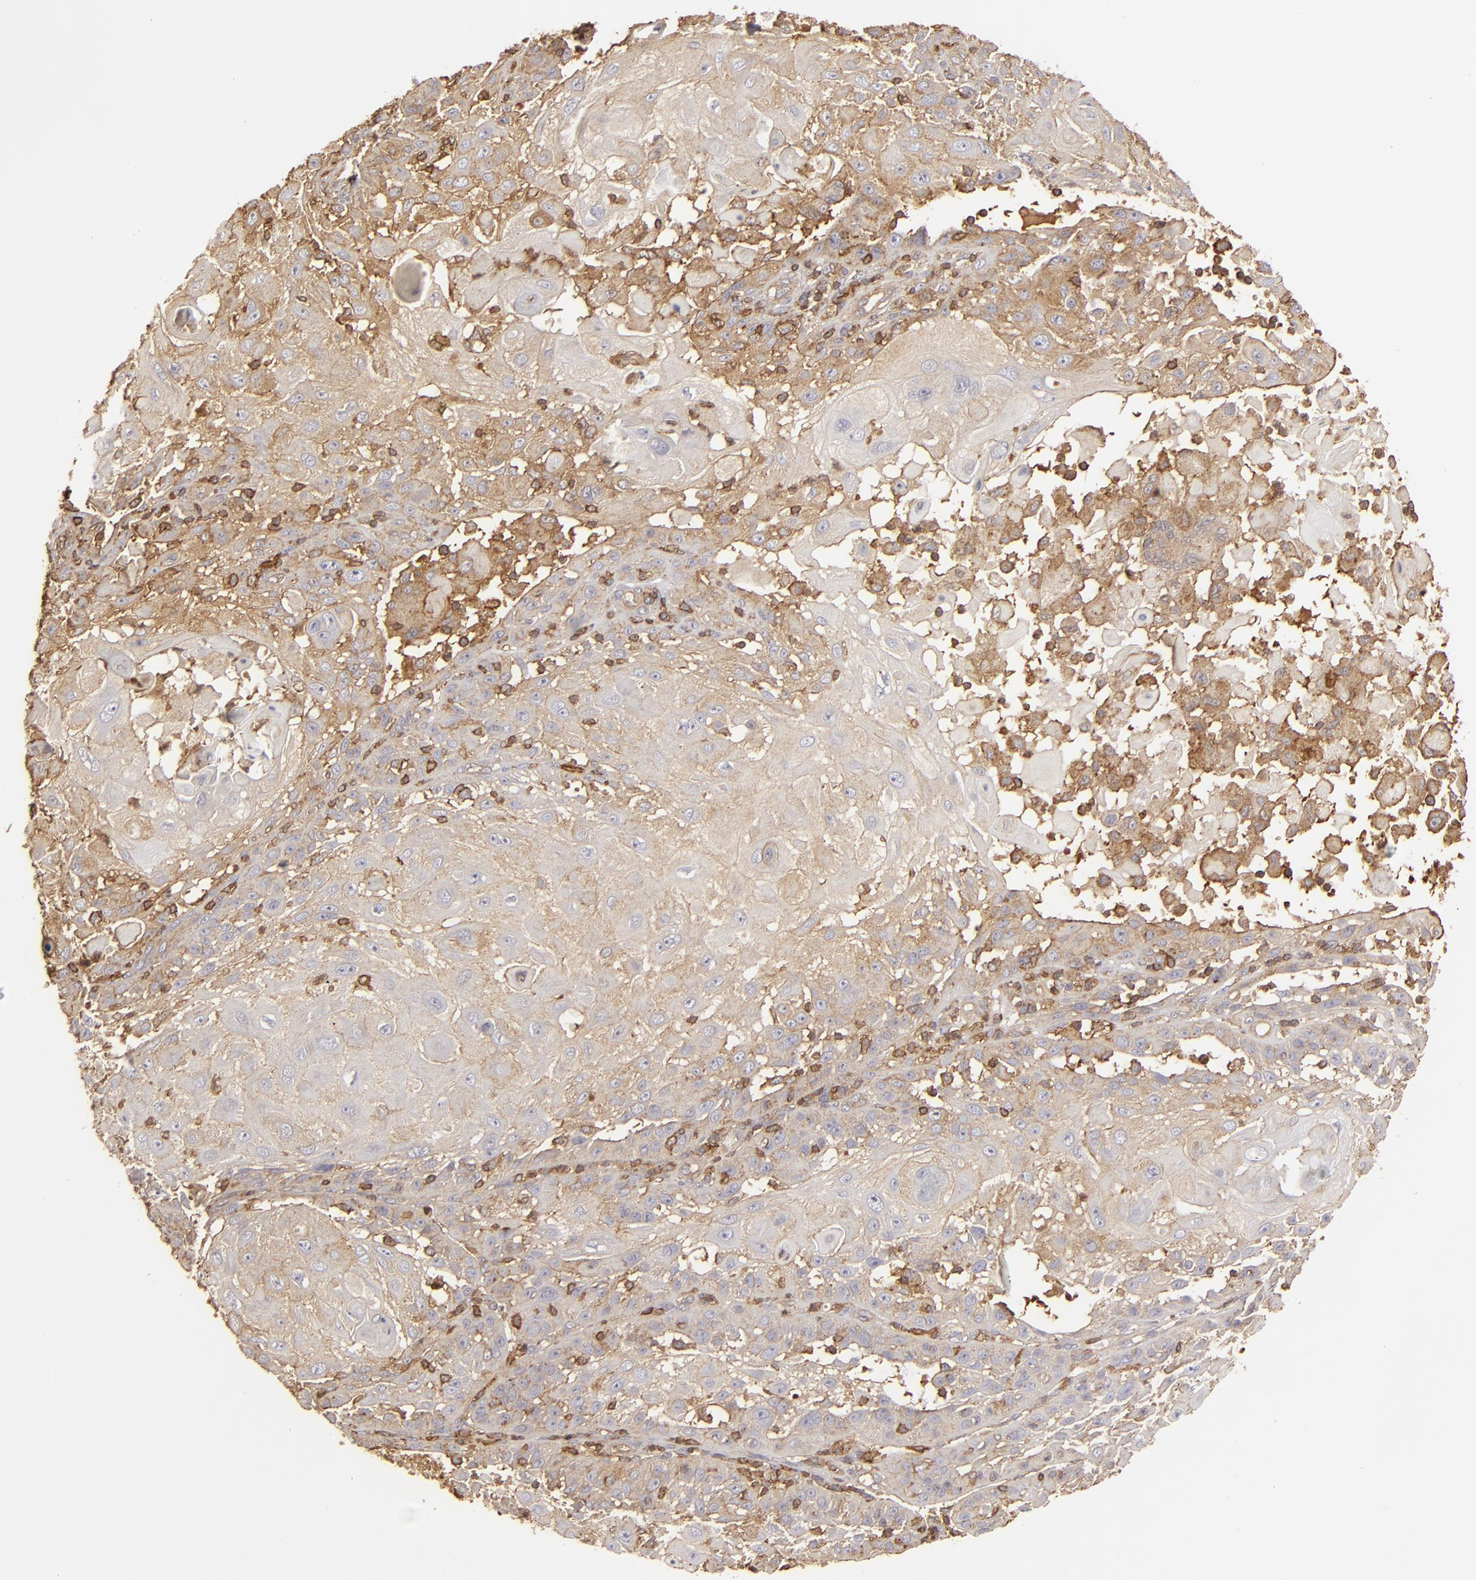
{"staining": {"intensity": "moderate", "quantity": ">75%", "location": "cytoplasmic/membranous"}, "tissue": "skin cancer", "cell_type": "Tumor cells", "image_type": "cancer", "snomed": [{"axis": "morphology", "description": "Squamous cell carcinoma, NOS"}, {"axis": "topography", "description": "Skin"}], "caption": "Skin cancer stained with a protein marker displays moderate staining in tumor cells.", "gene": "ACTB", "patient": {"sex": "female", "age": 89}}